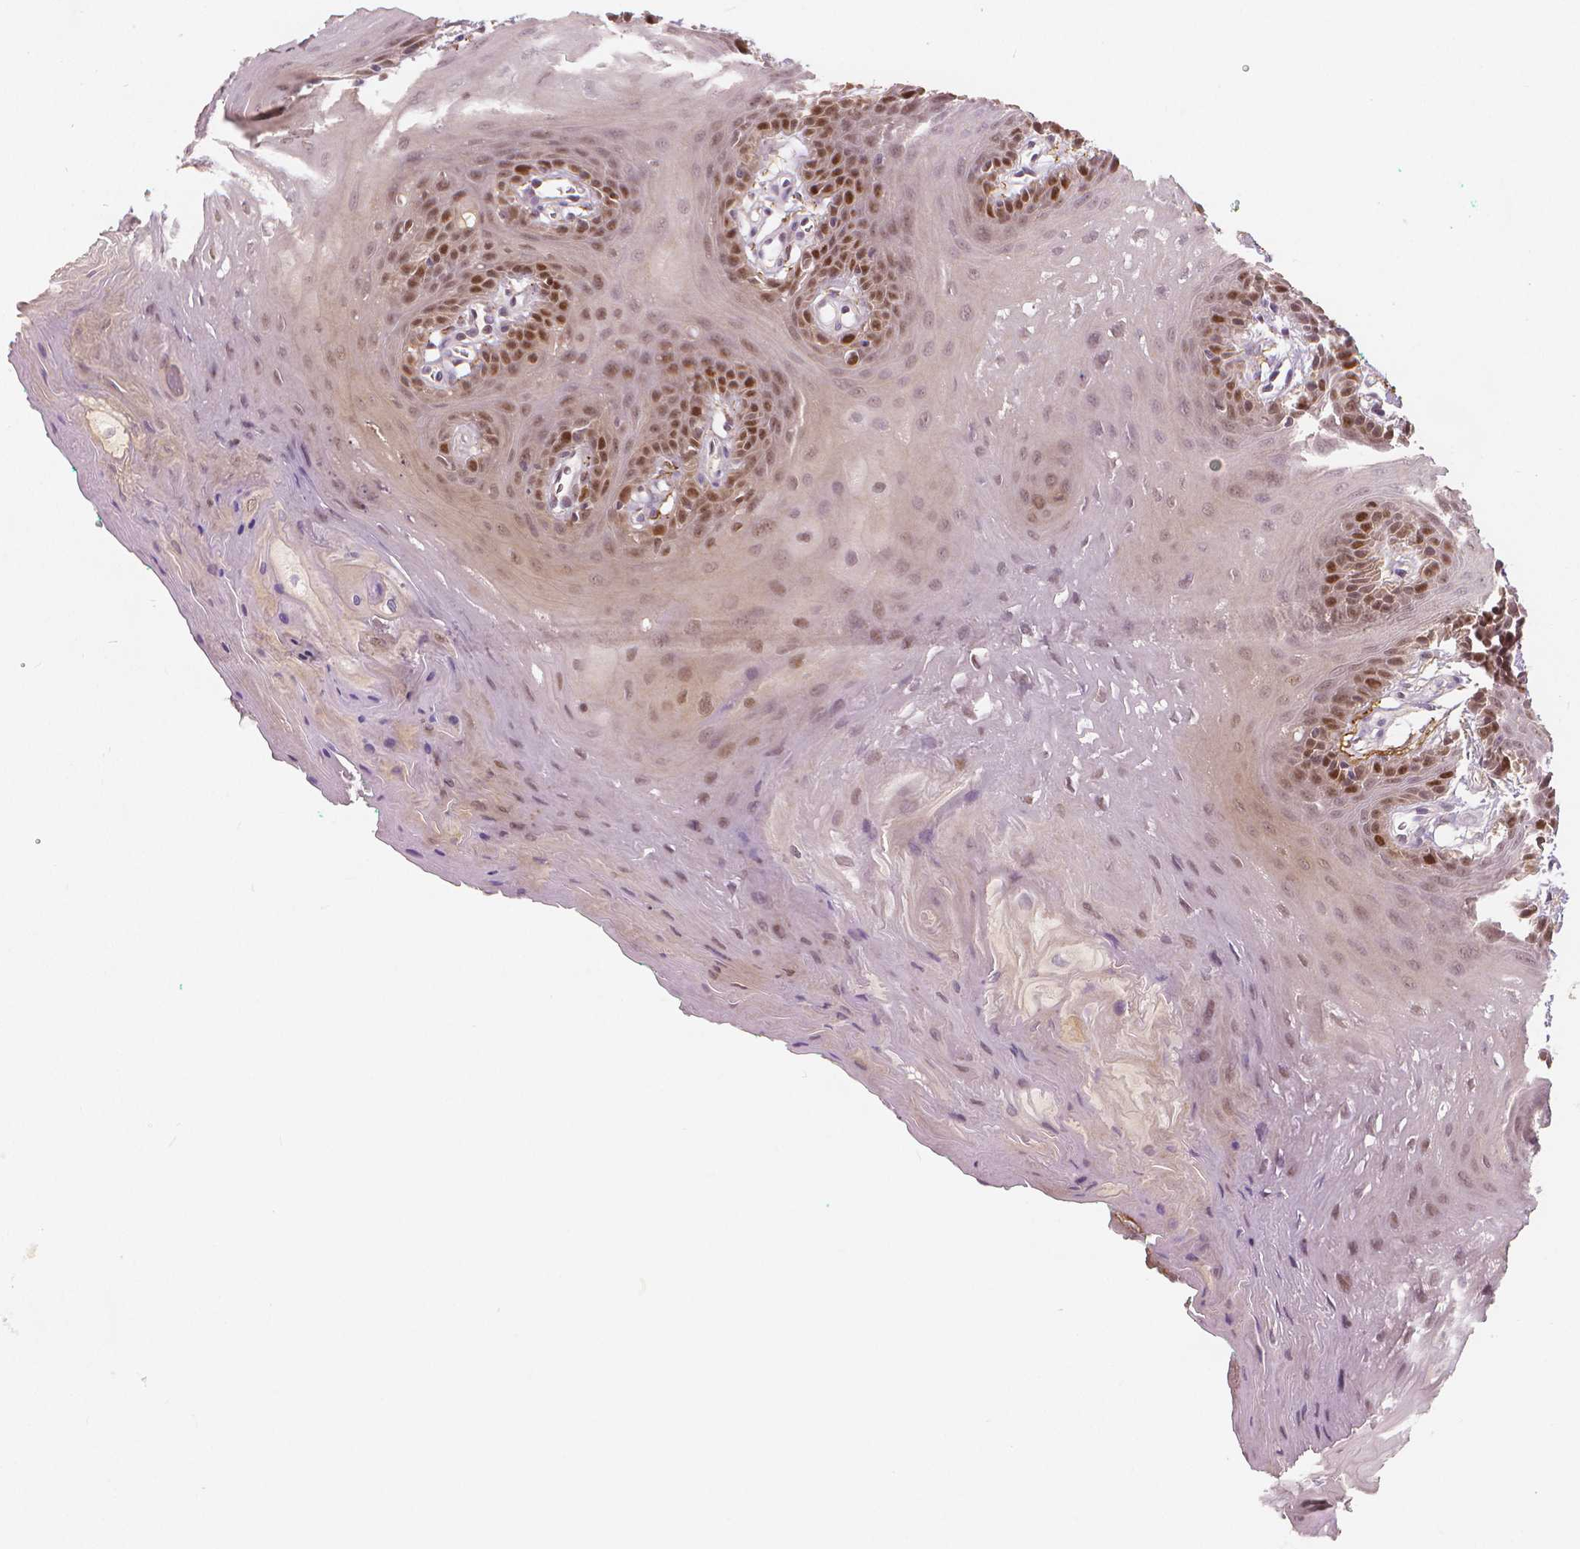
{"staining": {"intensity": "strong", "quantity": "25%-75%", "location": "cytoplasmic/membranous,nuclear"}, "tissue": "oral mucosa", "cell_type": "Squamous epithelial cells", "image_type": "normal", "snomed": [{"axis": "morphology", "description": "Normal tissue, NOS"}, {"axis": "morphology", "description": "Squamous cell carcinoma, NOS"}, {"axis": "topography", "description": "Oral tissue"}, {"axis": "topography", "description": "Head-Neck"}], "caption": "Human oral mucosa stained with a brown dye demonstrates strong cytoplasmic/membranous,nuclear positive positivity in approximately 25%-75% of squamous epithelial cells.", "gene": "NSD2", "patient": {"sex": "female", "age": 50}}